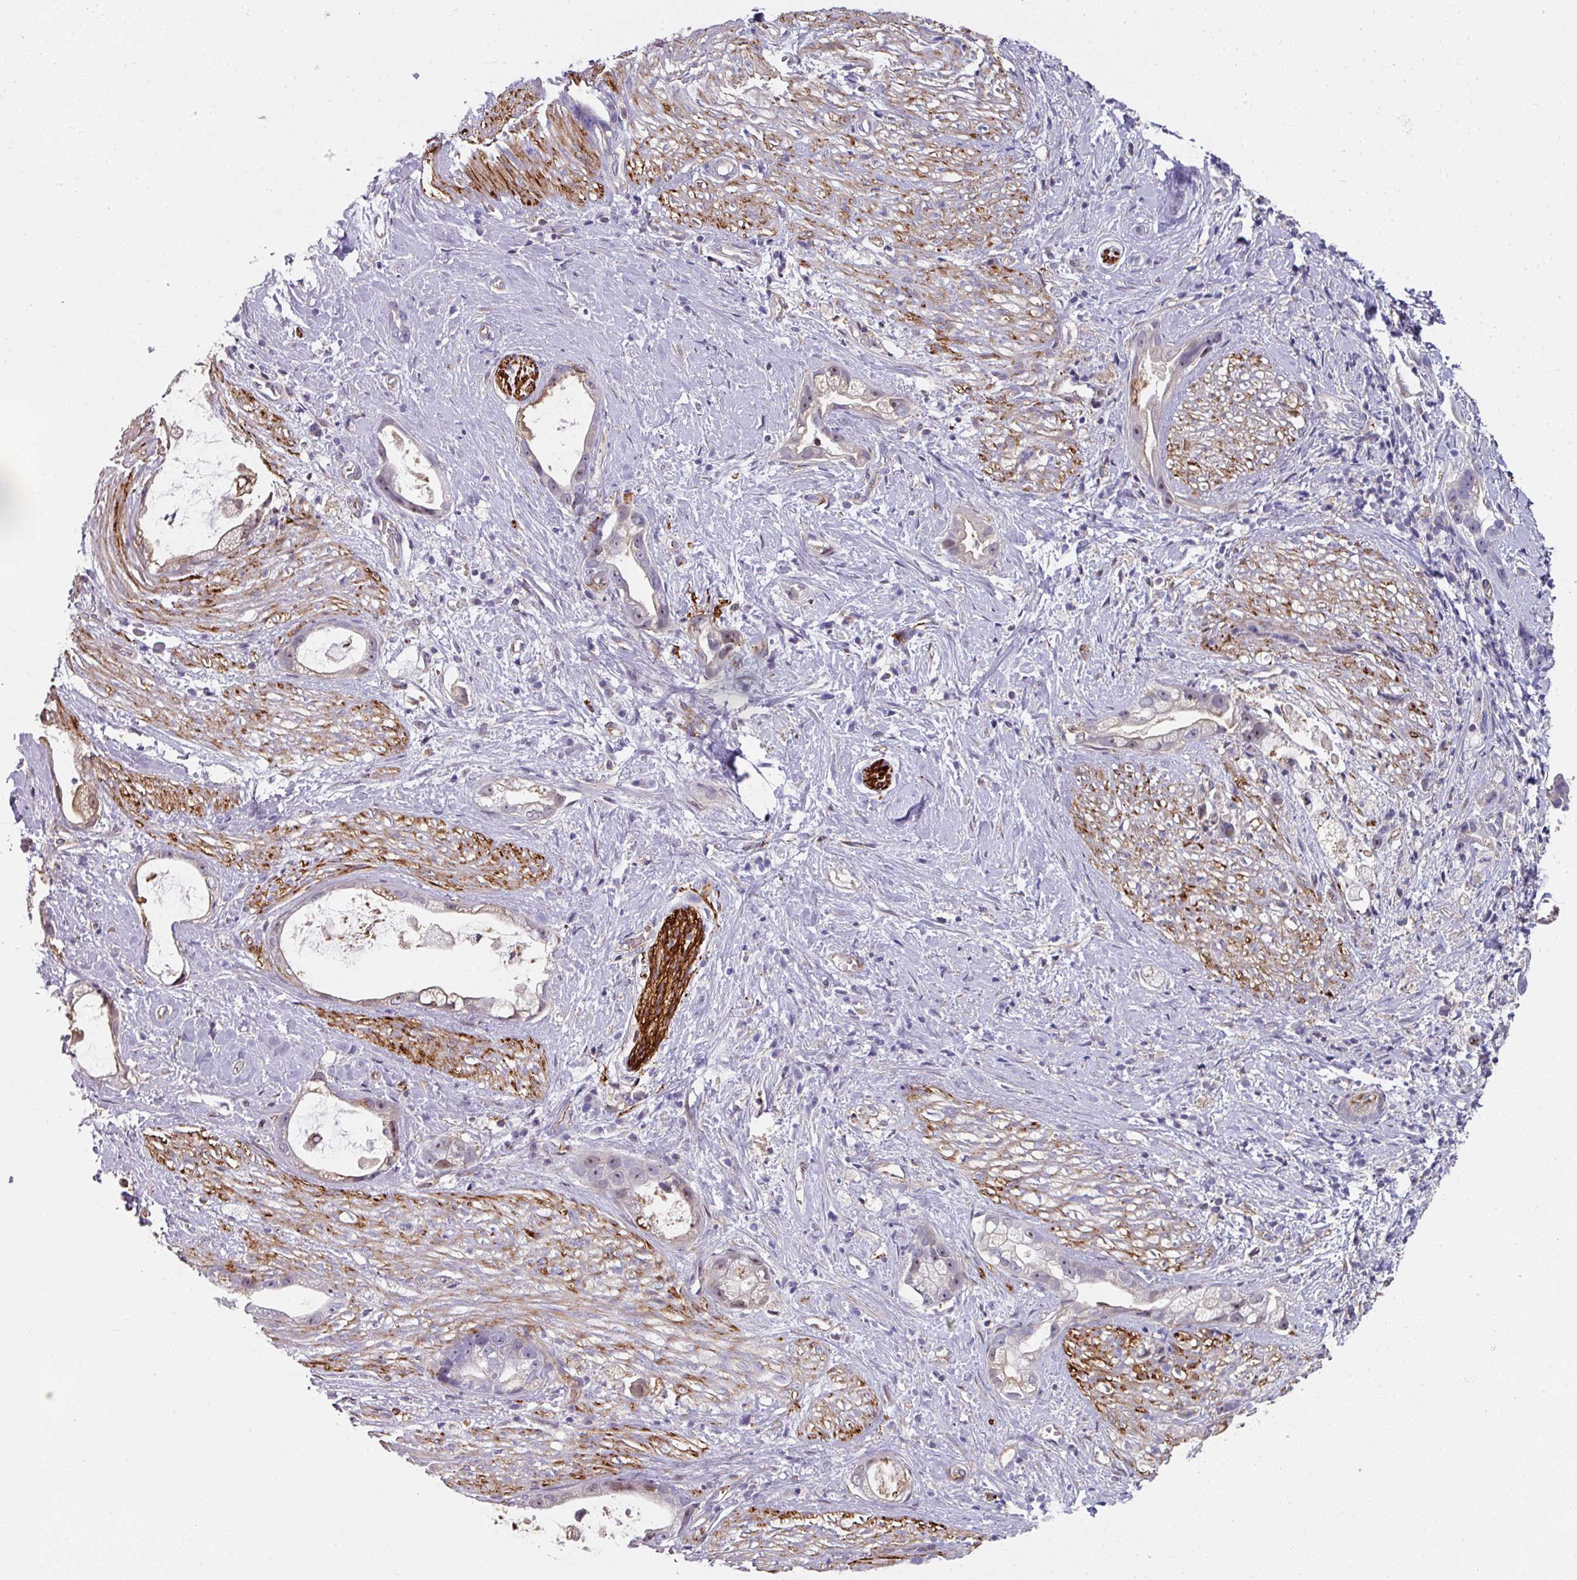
{"staining": {"intensity": "negative", "quantity": "none", "location": "none"}, "tissue": "stomach cancer", "cell_type": "Tumor cells", "image_type": "cancer", "snomed": [{"axis": "morphology", "description": "Adenocarcinoma, NOS"}, {"axis": "topography", "description": "Stomach"}], "caption": "A micrograph of human stomach cancer (adenocarcinoma) is negative for staining in tumor cells. (Stains: DAB IHC with hematoxylin counter stain, Microscopy: brightfield microscopy at high magnification).", "gene": "BEND5", "patient": {"sex": "male", "age": 55}}